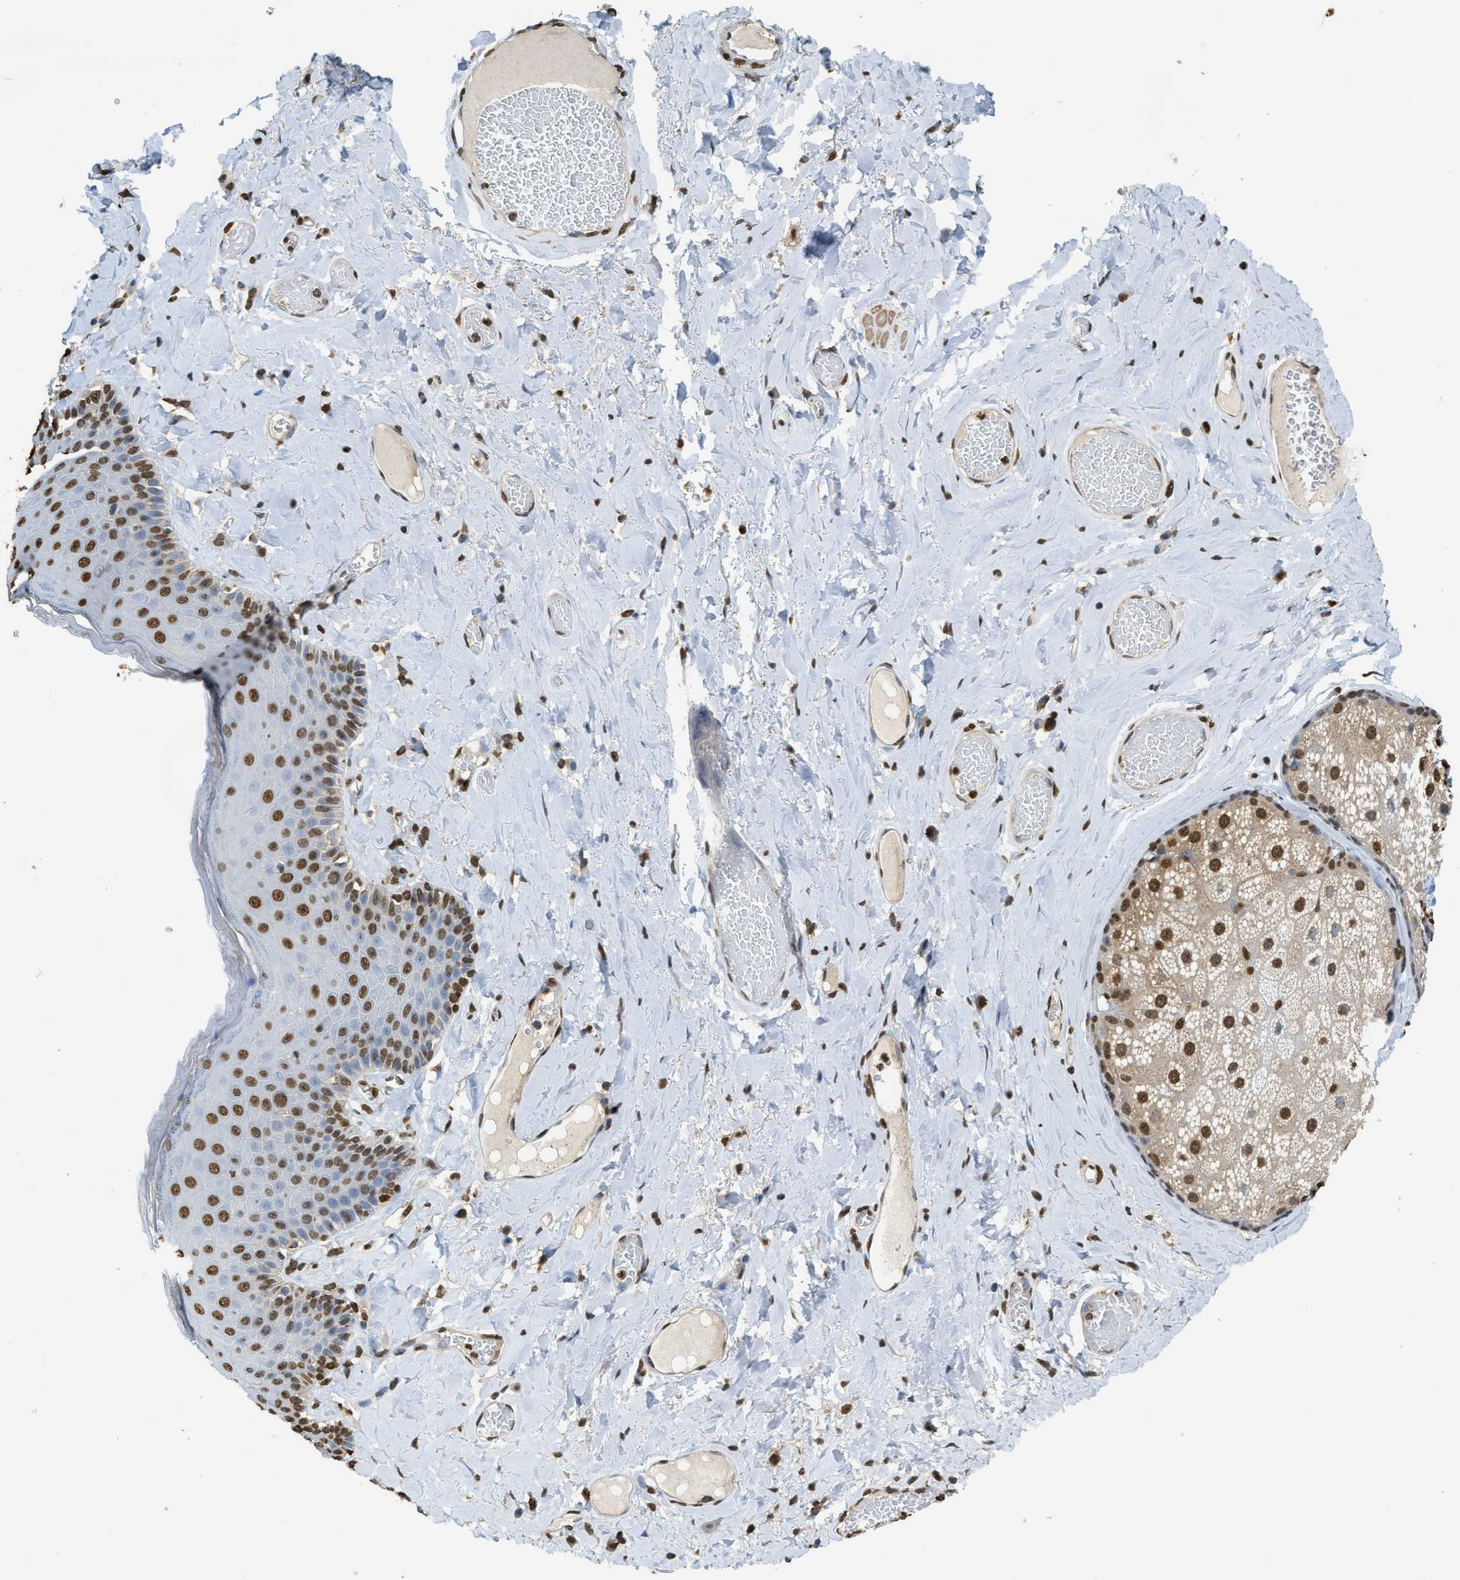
{"staining": {"intensity": "strong", "quantity": "25%-75%", "location": "nuclear"}, "tissue": "skin", "cell_type": "Epidermal cells", "image_type": "normal", "snomed": [{"axis": "morphology", "description": "Normal tissue, NOS"}, {"axis": "topography", "description": "Anal"}], "caption": "IHC photomicrograph of unremarkable skin: skin stained using IHC reveals high levels of strong protein expression localized specifically in the nuclear of epidermal cells, appearing as a nuclear brown color.", "gene": "NR5A2", "patient": {"sex": "male", "age": 69}}